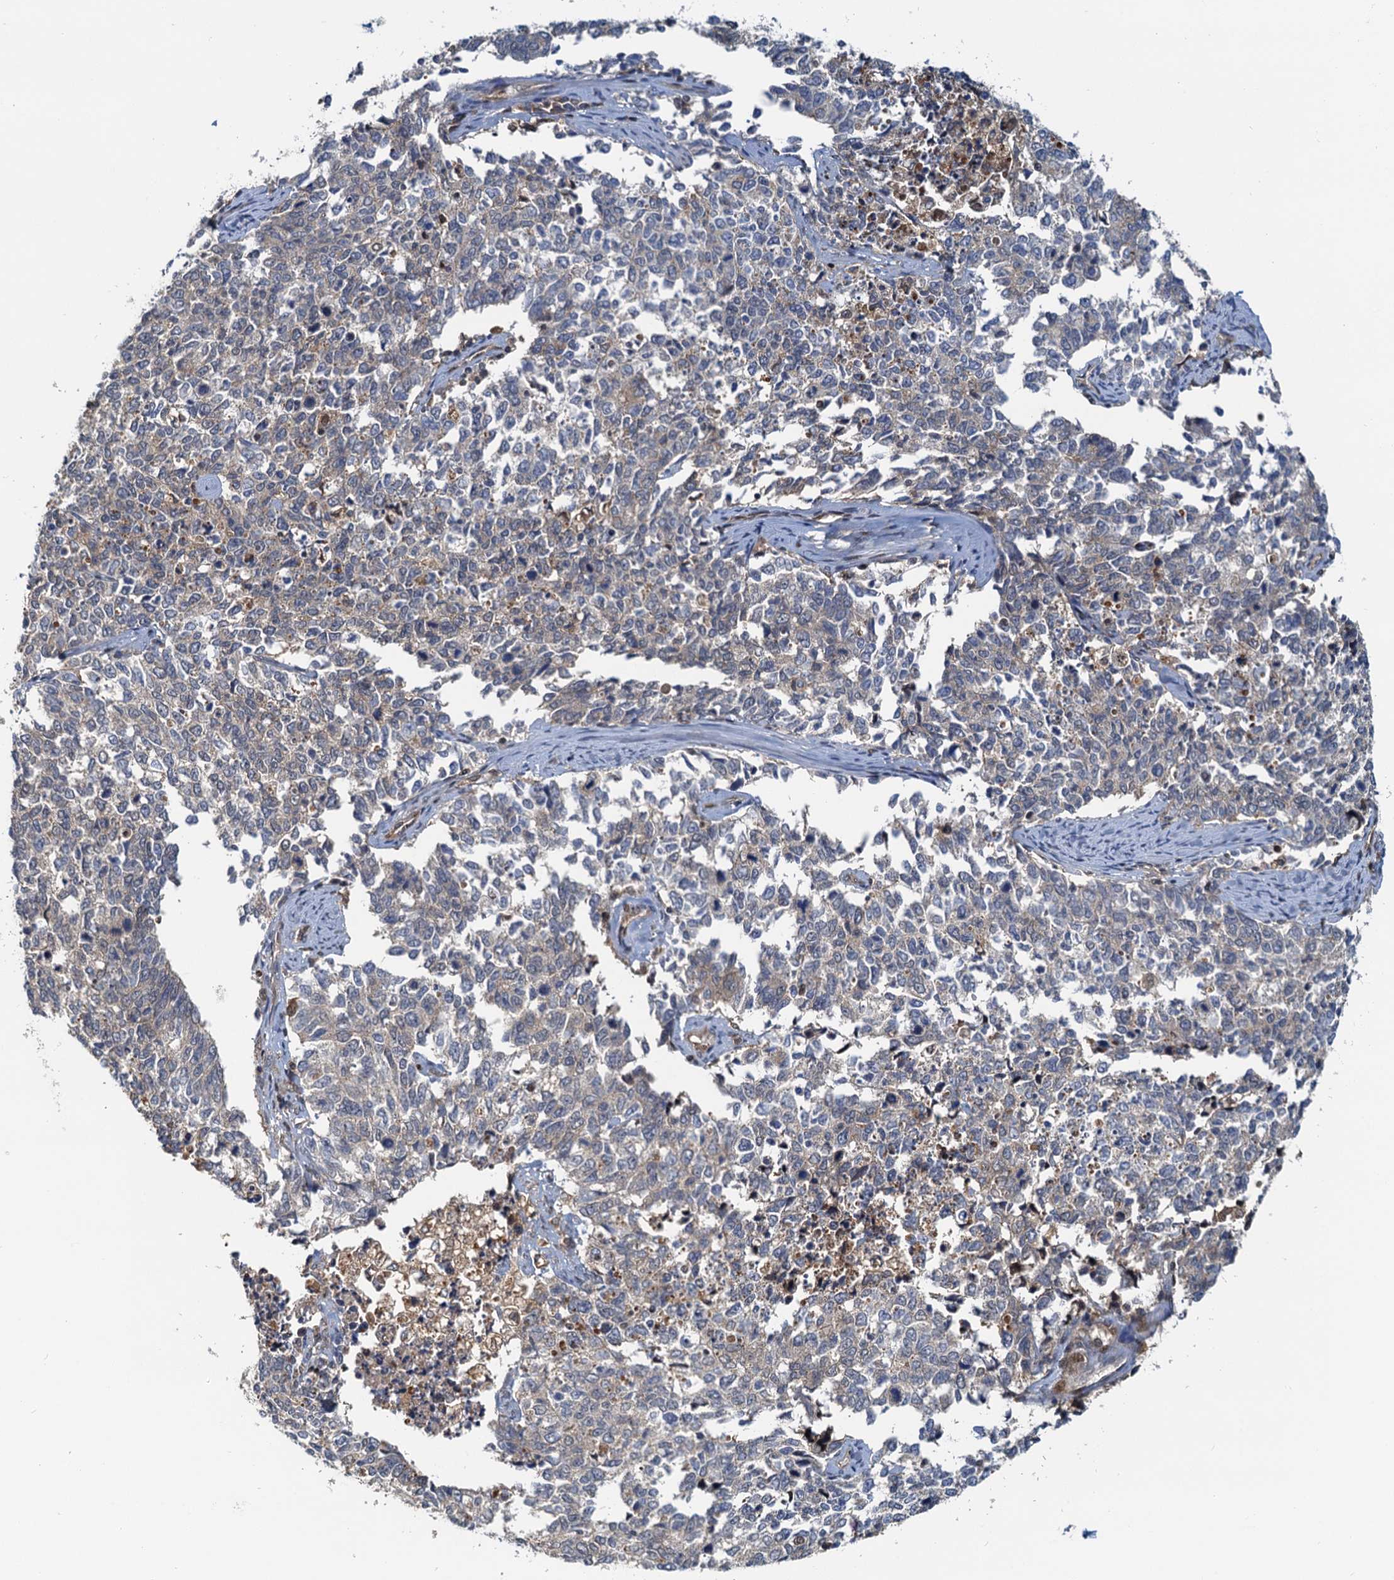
{"staining": {"intensity": "weak", "quantity": "25%-75%", "location": "cytoplasmic/membranous"}, "tissue": "cervical cancer", "cell_type": "Tumor cells", "image_type": "cancer", "snomed": [{"axis": "morphology", "description": "Squamous cell carcinoma, NOS"}, {"axis": "topography", "description": "Cervix"}], "caption": "Protein expression analysis of human cervical squamous cell carcinoma reveals weak cytoplasmic/membranous positivity in approximately 25%-75% of tumor cells. (brown staining indicates protein expression, while blue staining denotes nuclei).", "gene": "TOLLIP", "patient": {"sex": "female", "age": 63}}